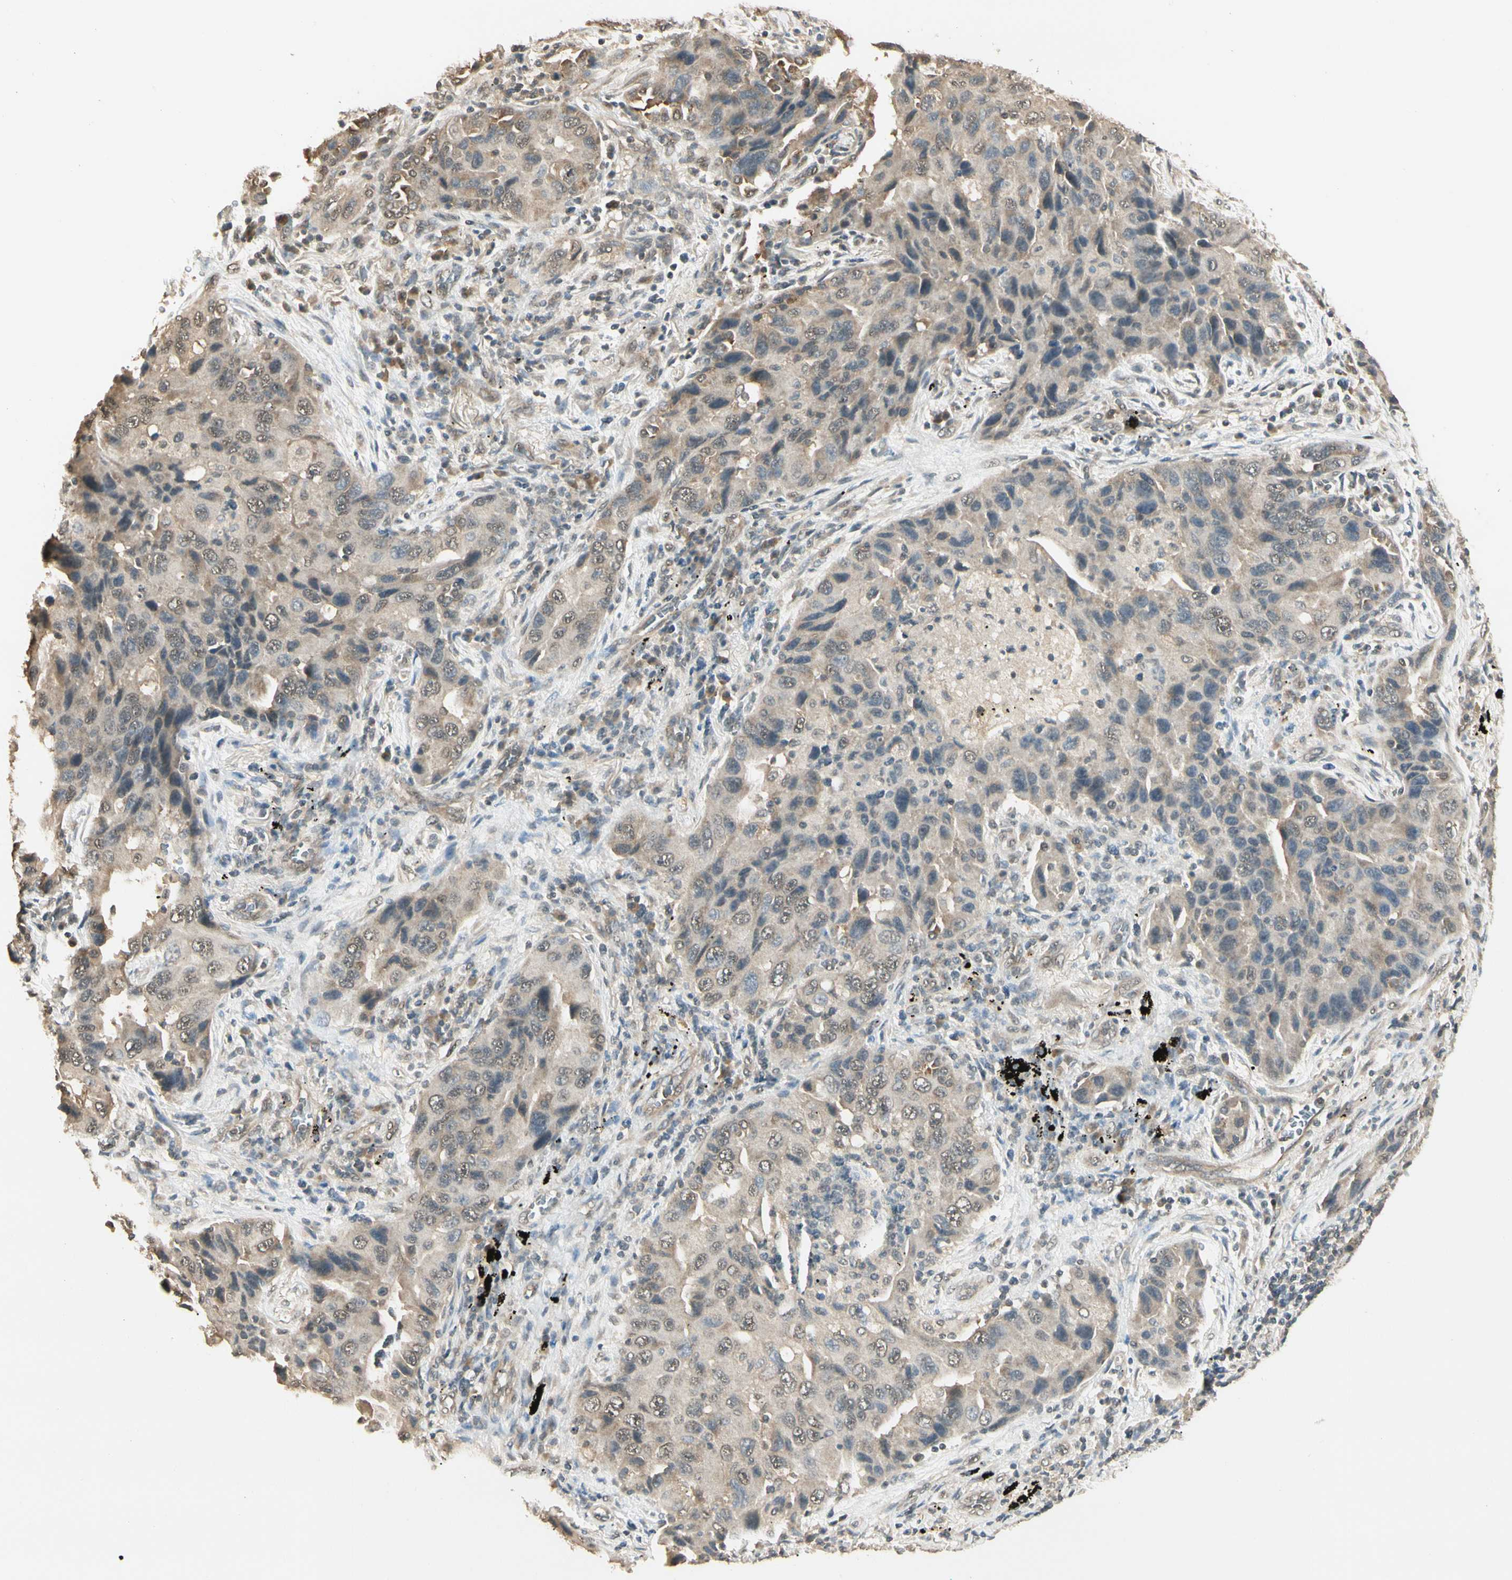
{"staining": {"intensity": "weak", "quantity": ">75%", "location": "cytoplasmic/membranous"}, "tissue": "lung cancer", "cell_type": "Tumor cells", "image_type": "cancer", "snomed": [{"axis": "morphology", "description": "Adenocarcinoma, NOS"}, {"axis": "topography", "description": "Lung"}], "caption": "High-power microscopy captured an immunohistochemistry (IHC) photomicrograph of adenocarcinoma (lung), revealing weak cytoplasmic/membranous staining in approximately >75% of tumor cells.", "gene": "SGCA", "patient": {"sex": "female", "age": 65}}